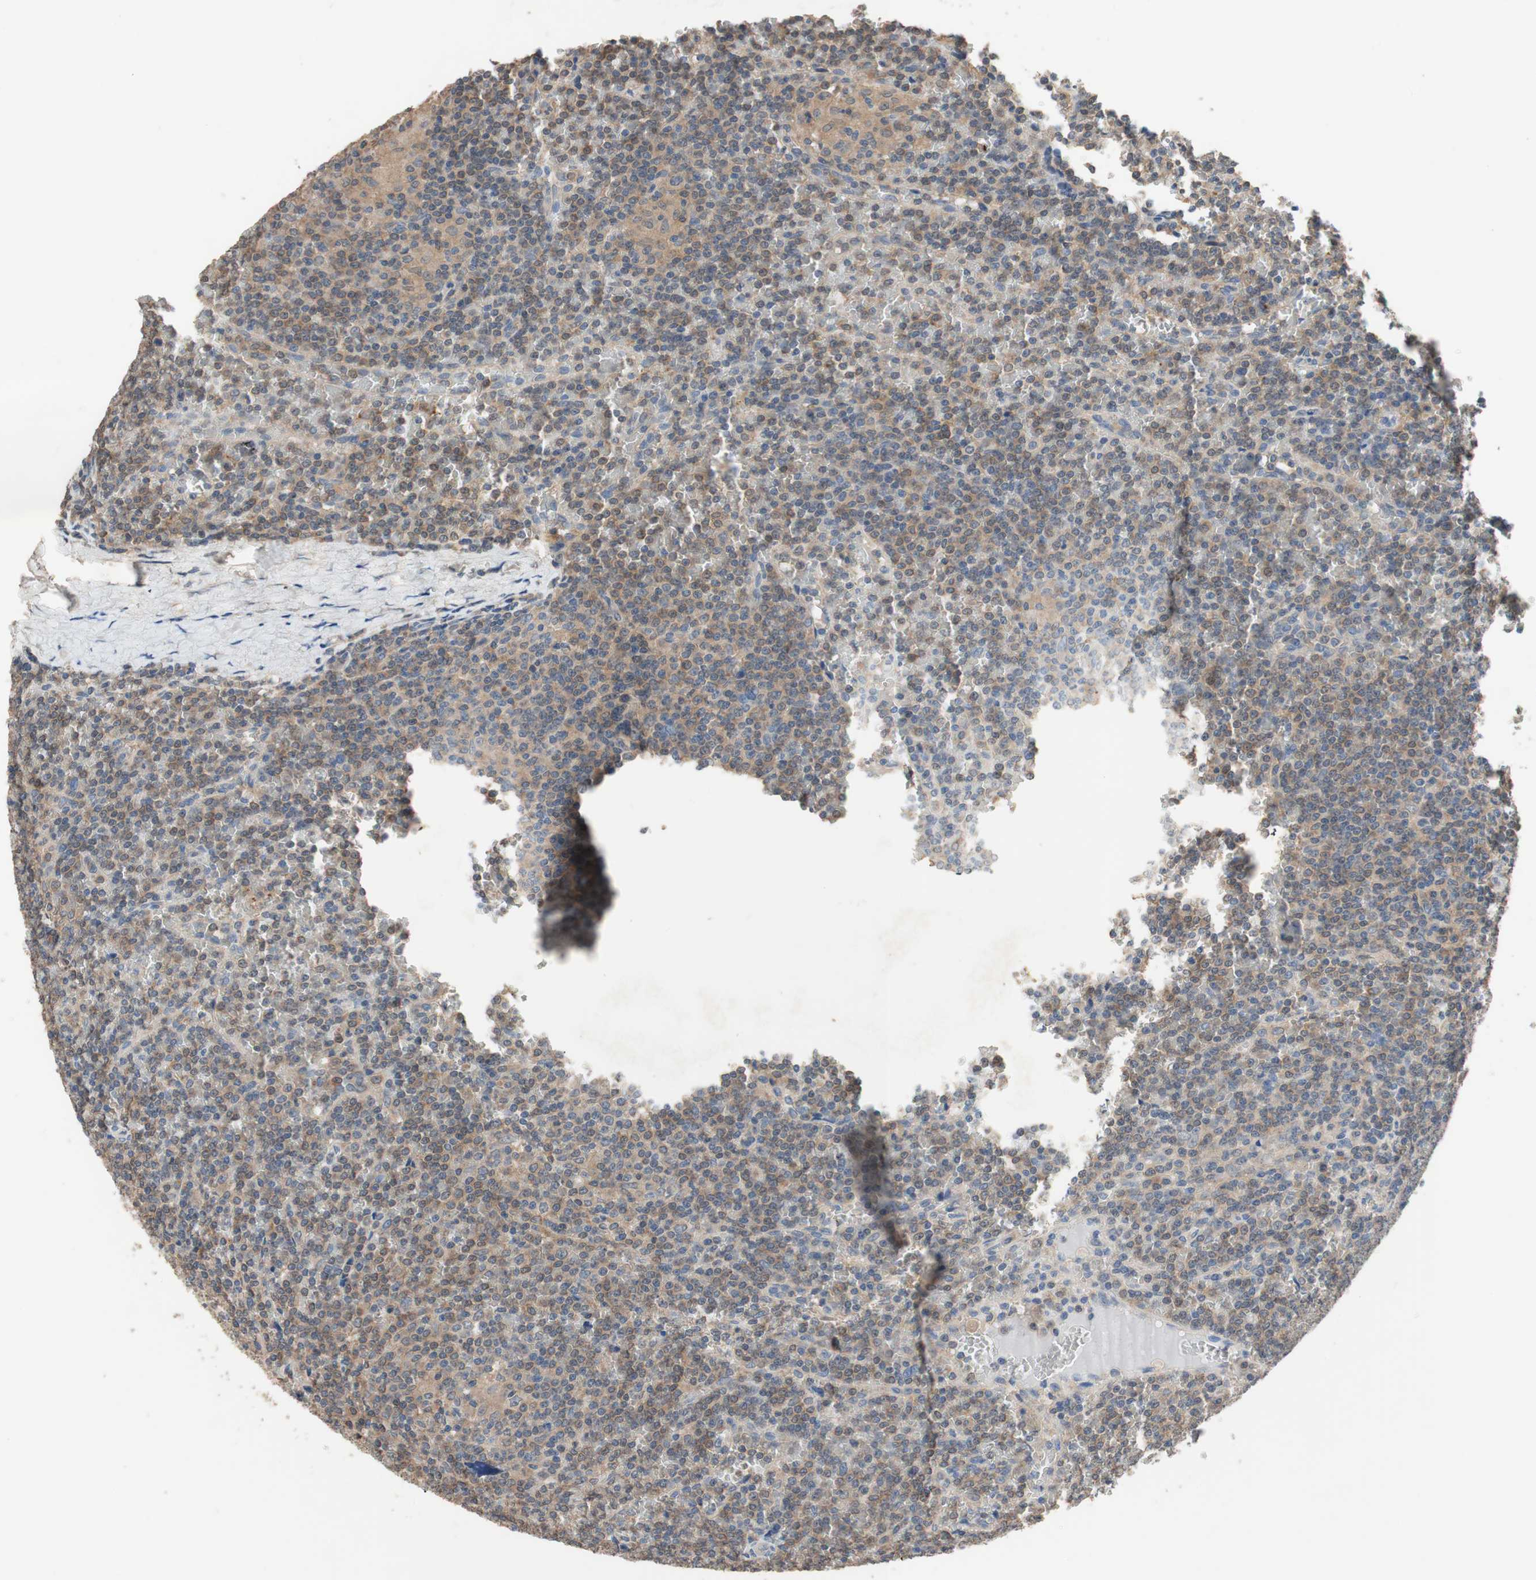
{"staining": {"intensity": "moderate", "quantity": "25%-75%", "location": "cytoplasmic/membranous"}, "tissue": "lymphoma", "cell_type": "Tumor cells", "image_type": "cancer", "snomed": [{"axis": "morphology", "description": "Malignant lymphoma, non-Hodgkin's type, Low grade"}, {"axis": "topography", "description": "Spleen"}], "caption": "High-power microscopy captured an IHC micrograph of low-grade malignant lymphoma, non-Hodgkin's type, revealing moderate cytoplasmic/membranous staining in approximately 25%-75% of tumor cells.", "gene": "ADAP1", "patient": {"sex": "female", "age": 19}}